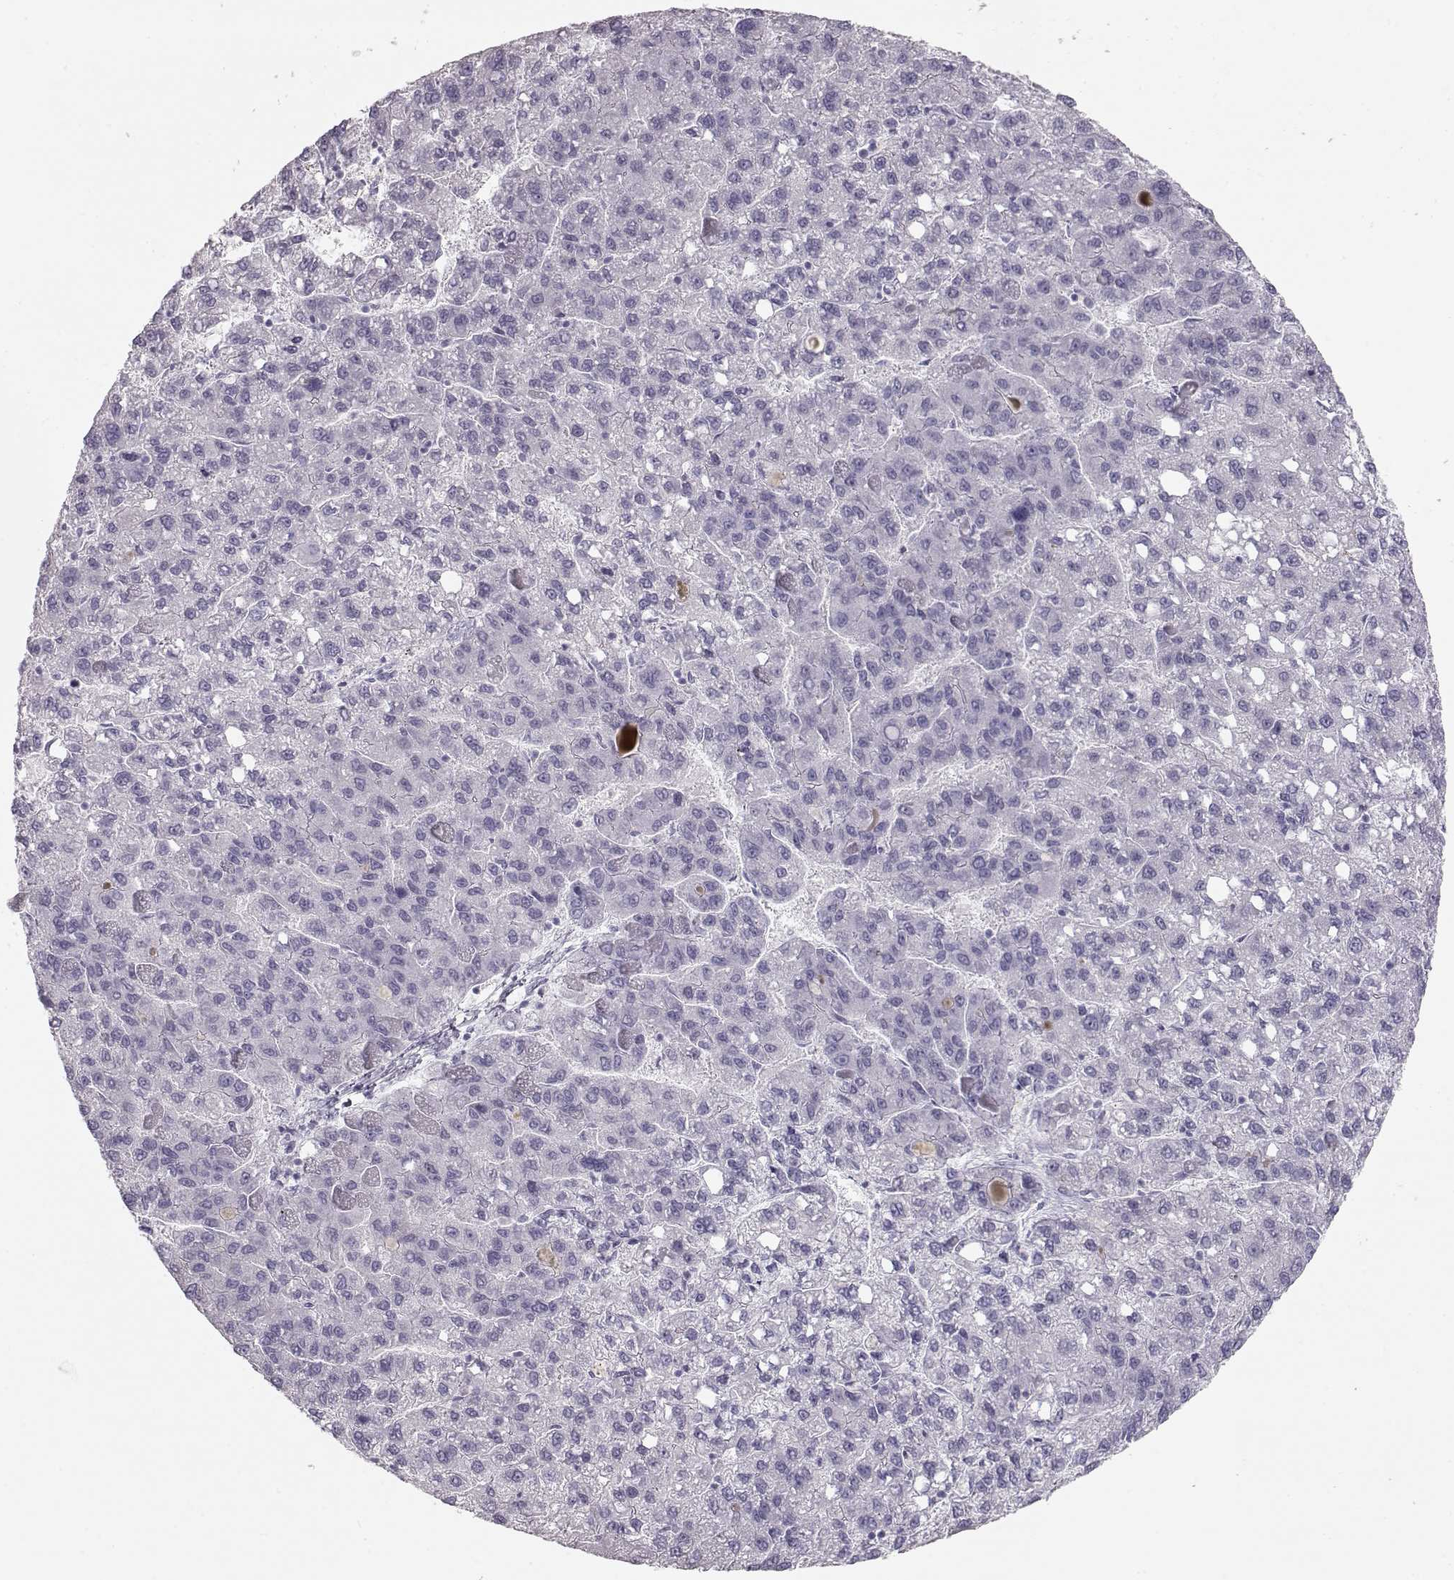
{"staining": {"intensity": "negative", "quantity": "none", "location": "none"}, "tissue": "liver cancer", "cell_type": "Tumor cells", "image_type": "cancer", "snomed": [{"axis": "morphology", "description": "Carcinoma, Hepatocellular, NOS"}, {"axis": "topography", "description": "Liver"}], "caption": "This image is of liver cancer (hepatocellular carcinoma) stained with immunohistochemistry to label a protein in brown with the nuclei are counter-stained blue. There is no staining in tumor cells.", "gene": "MIP", "patient": {"sex": "female", "age": 82}}